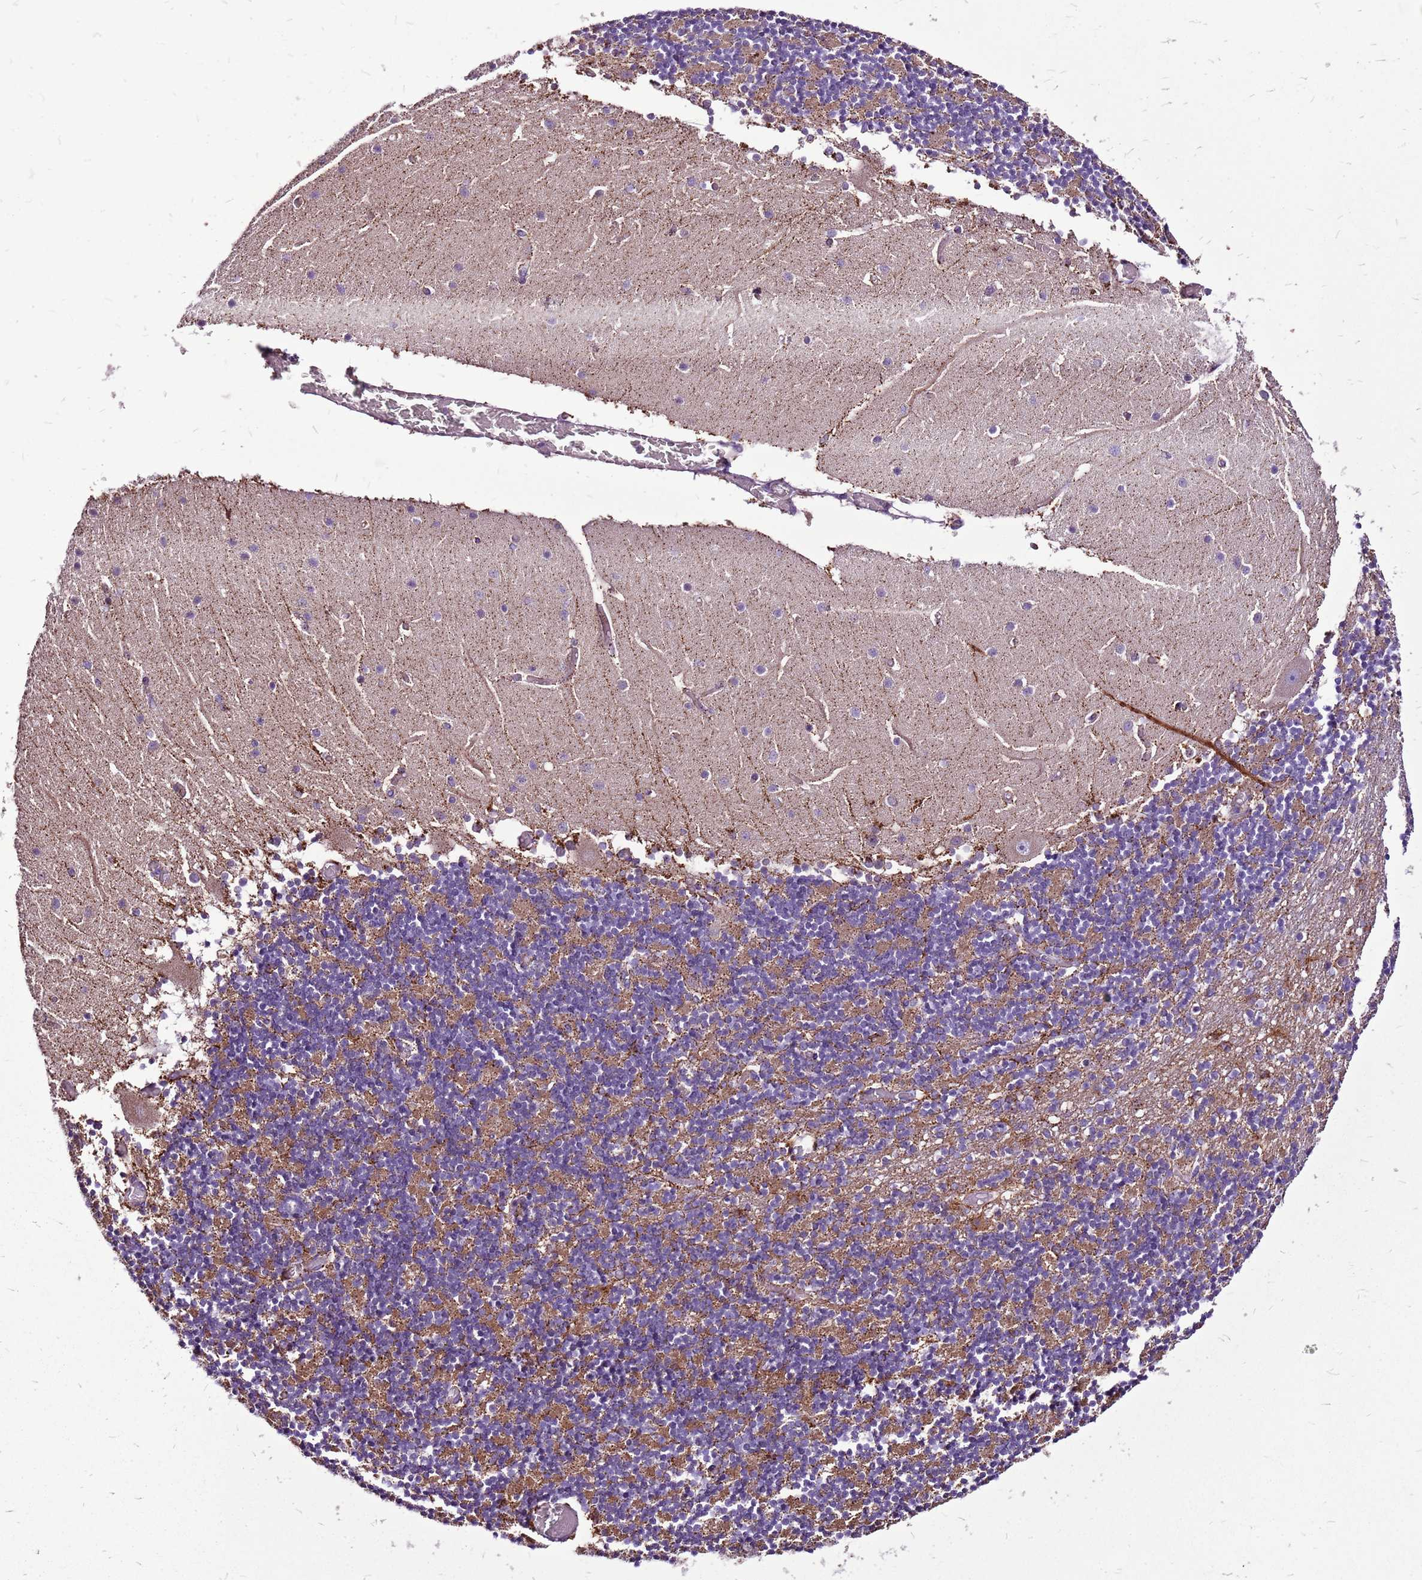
{"staining": {"intensity": "moderate", "quantity": "25%-75%", "location": "cytoplasmic/membranous"}, "tissue": "cerebellum", "cell_type": "Cells in granular layer", "image_type": "normal", "snomed": [{"axis": "morphology", "description": "Normal tissue, NOS"}, {"axis": "topography", "description": "Cerebellum"}], "caption": "IHC image of benign cerebellum: human cerebellum stained using immunohistochemistry (IHC) reveals medium levels of moderate protein expression localized specifically in the cytoplasmic/membranous of cells in granular layer, appearing as a cytoplasmic/membranous brown color.", "gene": "GCDH", "patient": {"sex": "female", "age": 28}}